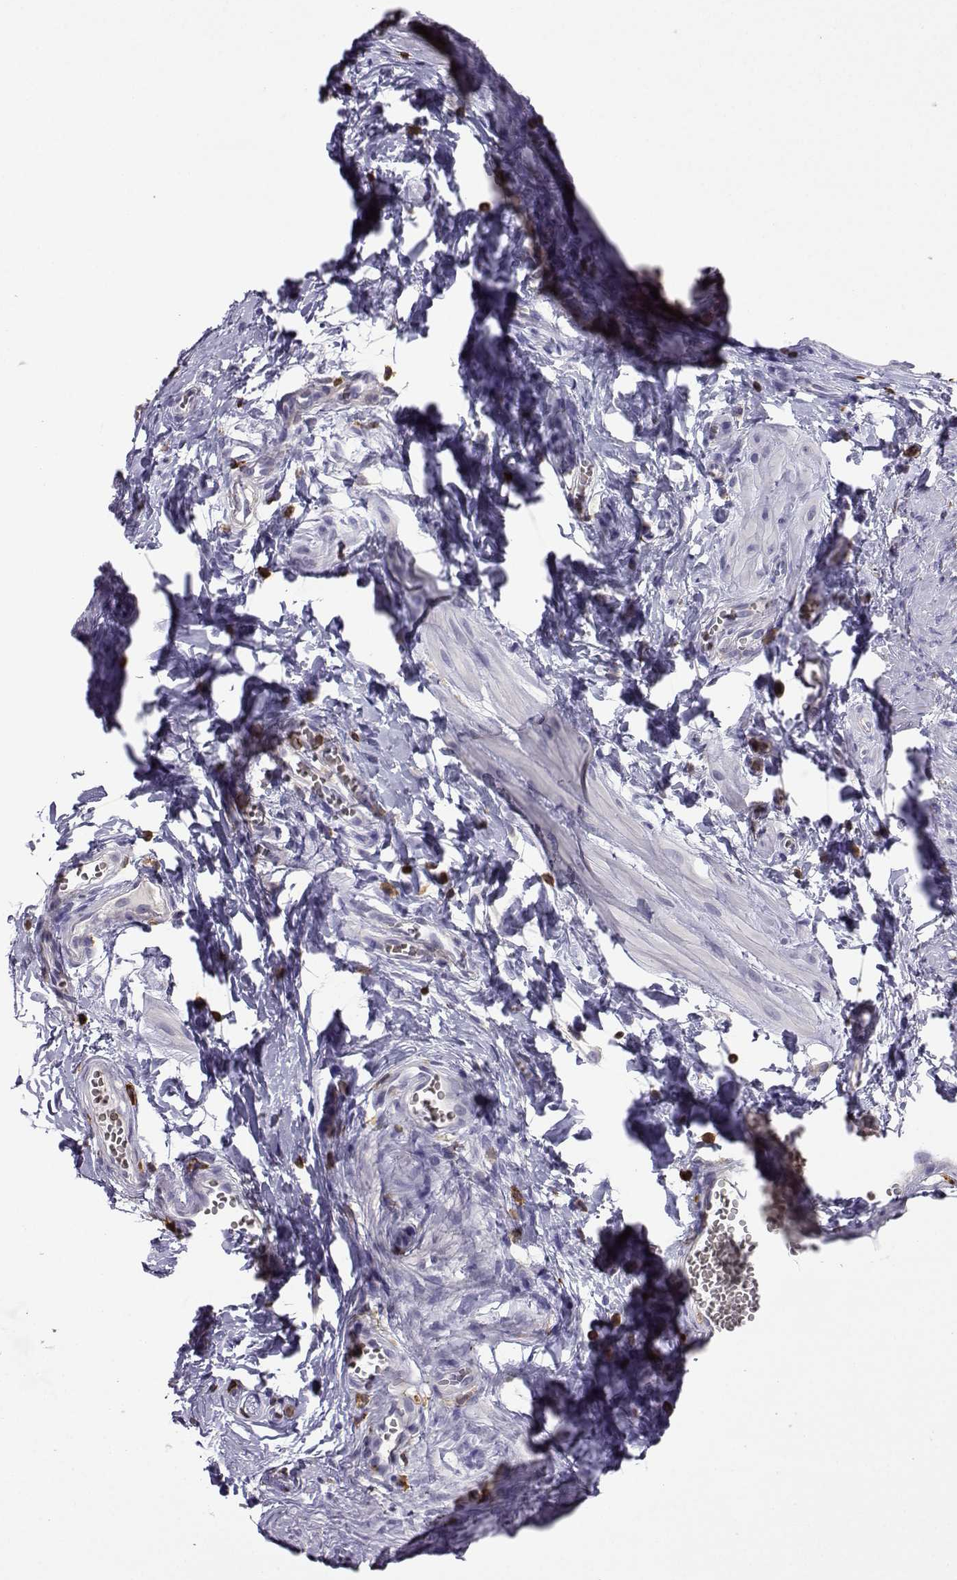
{"staining": {"intensity": "negative", "quantity": "none", "location": "none"}, "tissue": "epididymis", "cell_type": "Glandular cells", "image_type": "normal", "snomed": [{"axis": "morphology", "description": "Normal tissue, NOS"}, {"axis": "topography", "description": "Epididymis"}], "caption": "Immunohistochemical staining of unremarkable human epididymis shows no significant expression in glandular cells. (DAB (3,3'-diaminobenzidine) immunohistochemistry (IHC) visualized using brightfield microscopy, high magnification).", "gene": "DOCK10", "patient": {"sex": "male", "age": 22}}